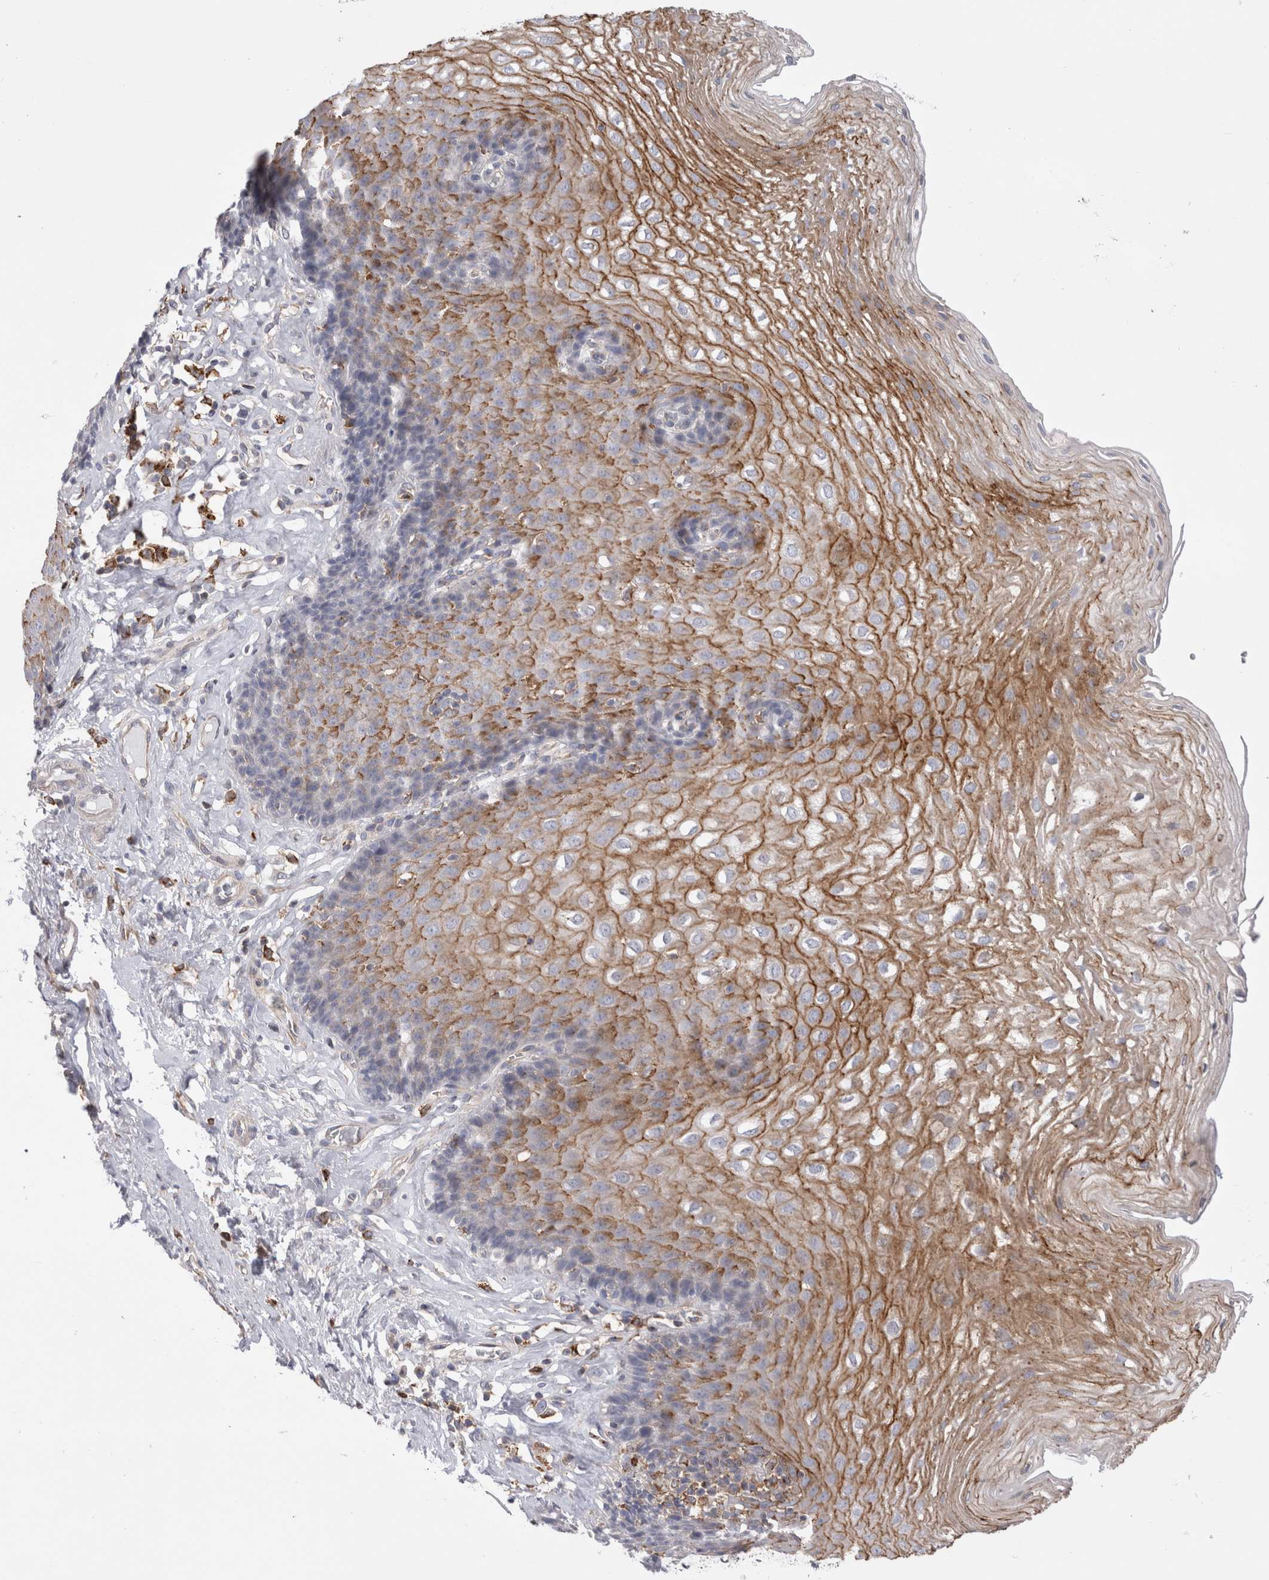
{"staining": {"intensity": "moderate", "quantity": ">75%", "location": "cytoplasmic/membranous"}, "tissue": "esophagus", "cell_type": "Squamous epithelial cells", "image_type": "normal", "snomed": [{"axis": "morphology", "description": "Normal tissue, NOS"}, {"axis": "topography", "description": "Esophagus"}], "caption": "Esophagus stained with IHC reveals moderate cytoplasmic/membranous staining in about >75% of squamous epithelial cells.", "gene": "RAB11FIP1", "patient": {"sex": "female", "age": 66}}